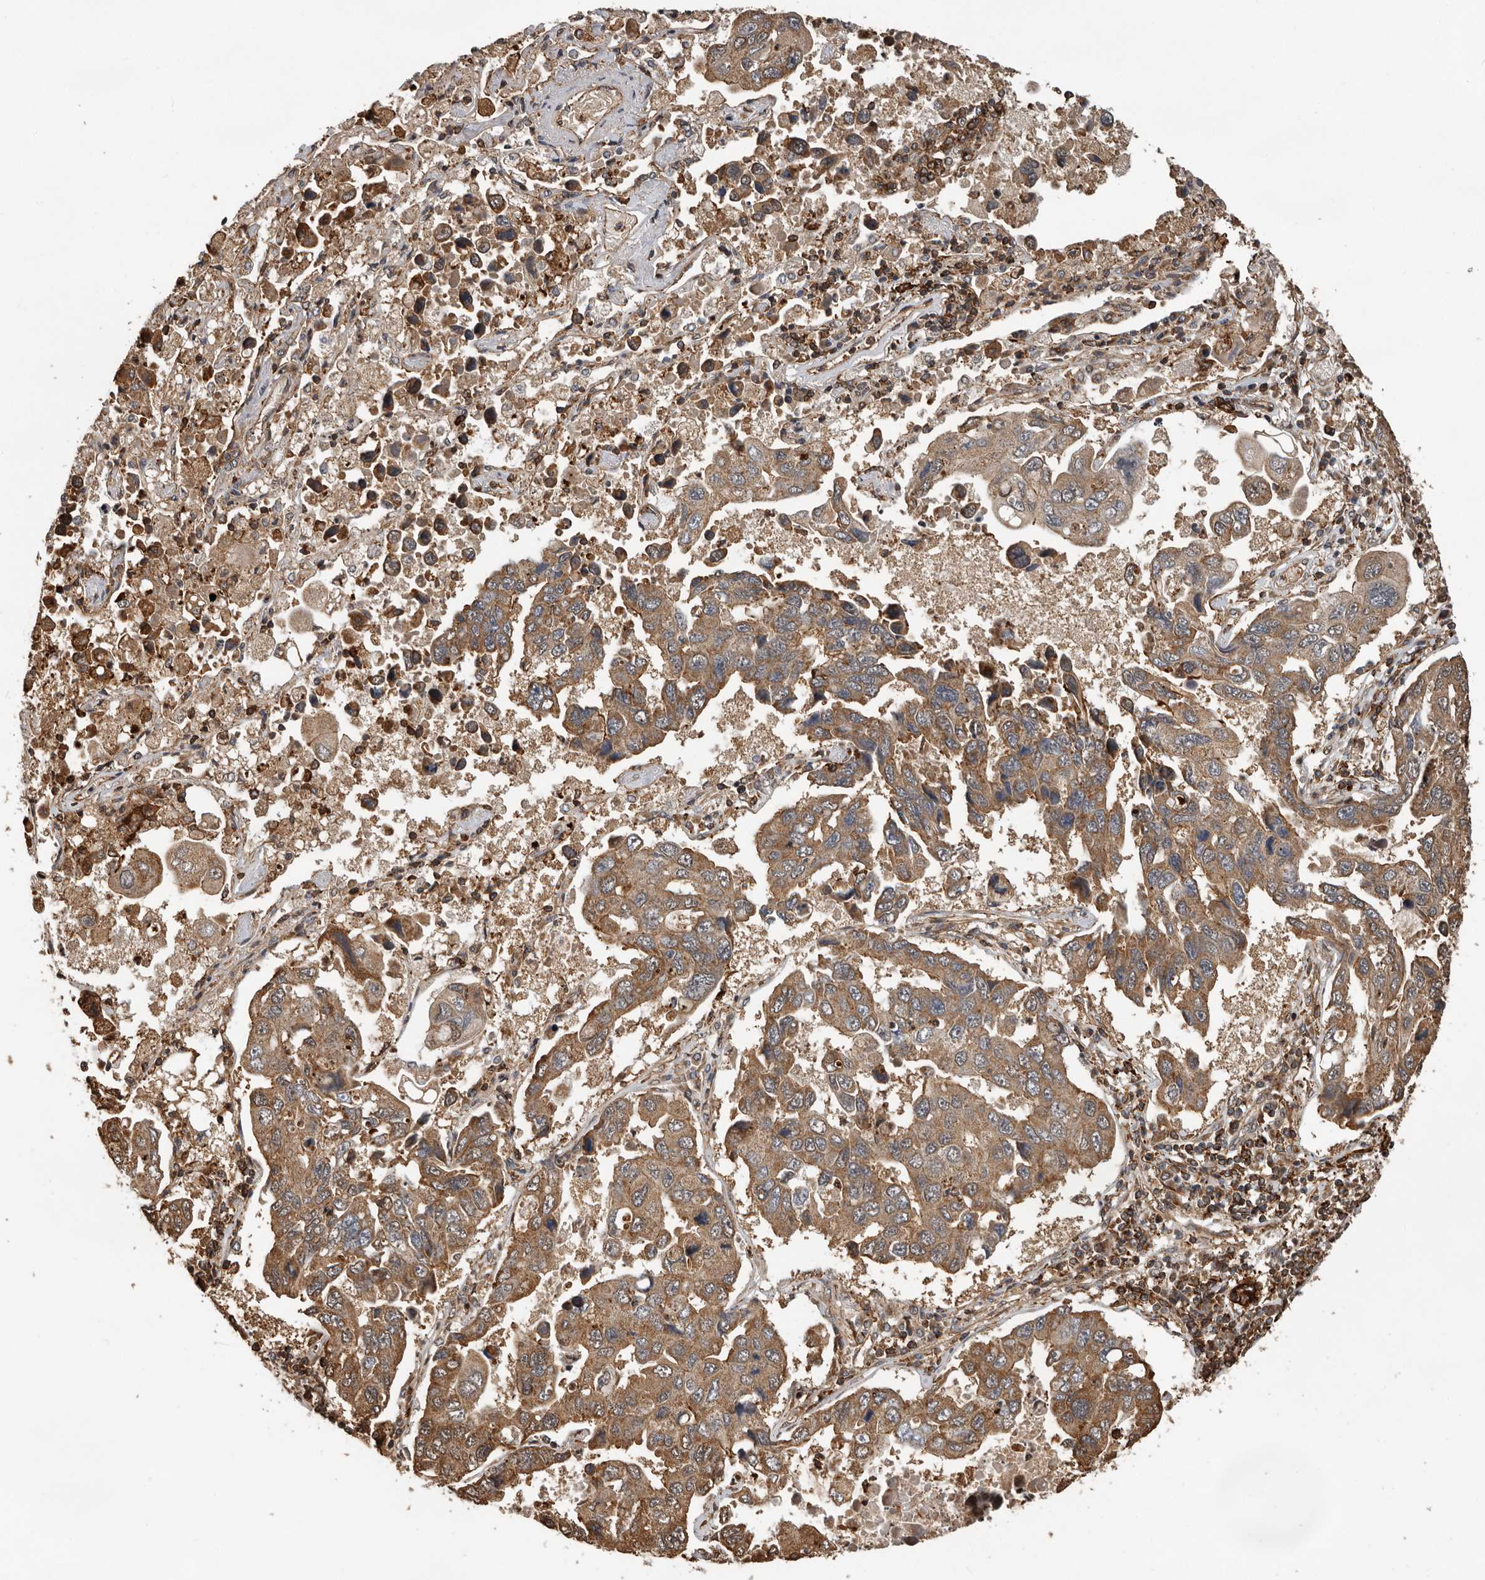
{"staining": {"intensity": "moderate", "quantity": ">75%", "location": "cytoplasmic/membranous"}, "tissue": "lung cancer", "cell_type": "Tumor cells", "image_type": "cancer", "snomed": [{"axis": "morphology", "description": "Adenocarcinoma, NOS"}, {"axis": "topography", "description": "Lung"}], "caption": "High-magnification brightfield microscopy of lung adenocarcinoma stained with DAB (3,3'-diaminobenzidine) (brown) and counterstained with hematoxylin (blue). tumor cells exhibit moderate cytoplasmic/membranous expression is present in about>75% of cells.", "gene": "RNF157", "patient": {"sex": "male", "age": 64}}